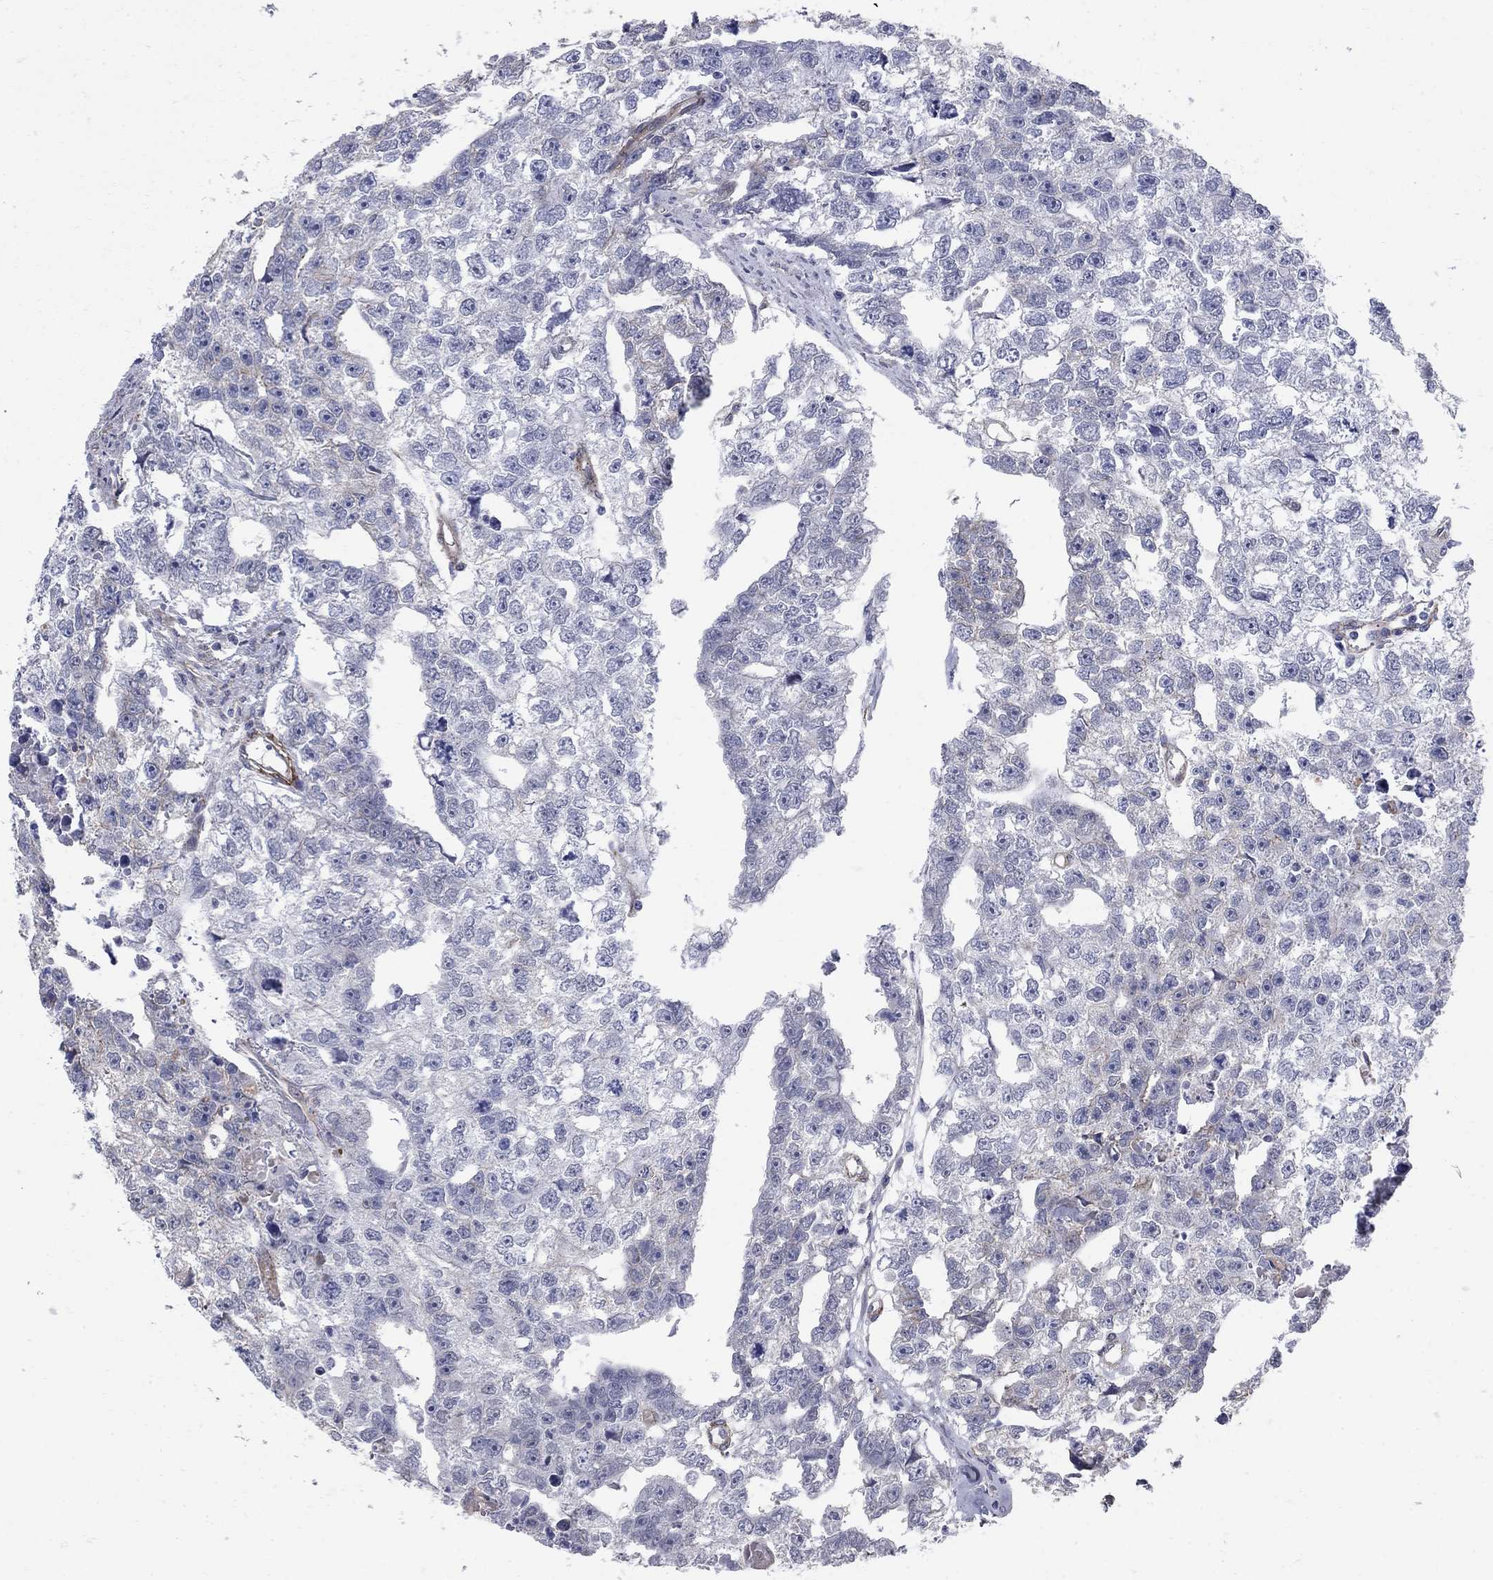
{"staining": {"intensity": "negative", "quantity": "none", "location": "none"}, "tissue": "testis cancer", "cell_type": "Tumor cells", "image_type": "cancer", "snomed": [{"axis": "morphology", "description": "Carcinoma, Embryonal, NOS"}, {"axis": "morphology", "description": "Teratoma, malignant, NOS"}, {"axis": "topography", "description": "Testis"}], "caption": "Testis cancer was stained to show a protein in brown. There is no significant positivity in tumor cells.", "gene": "SEPTIN8", "patient": {"sex": "male", "age": 44}}